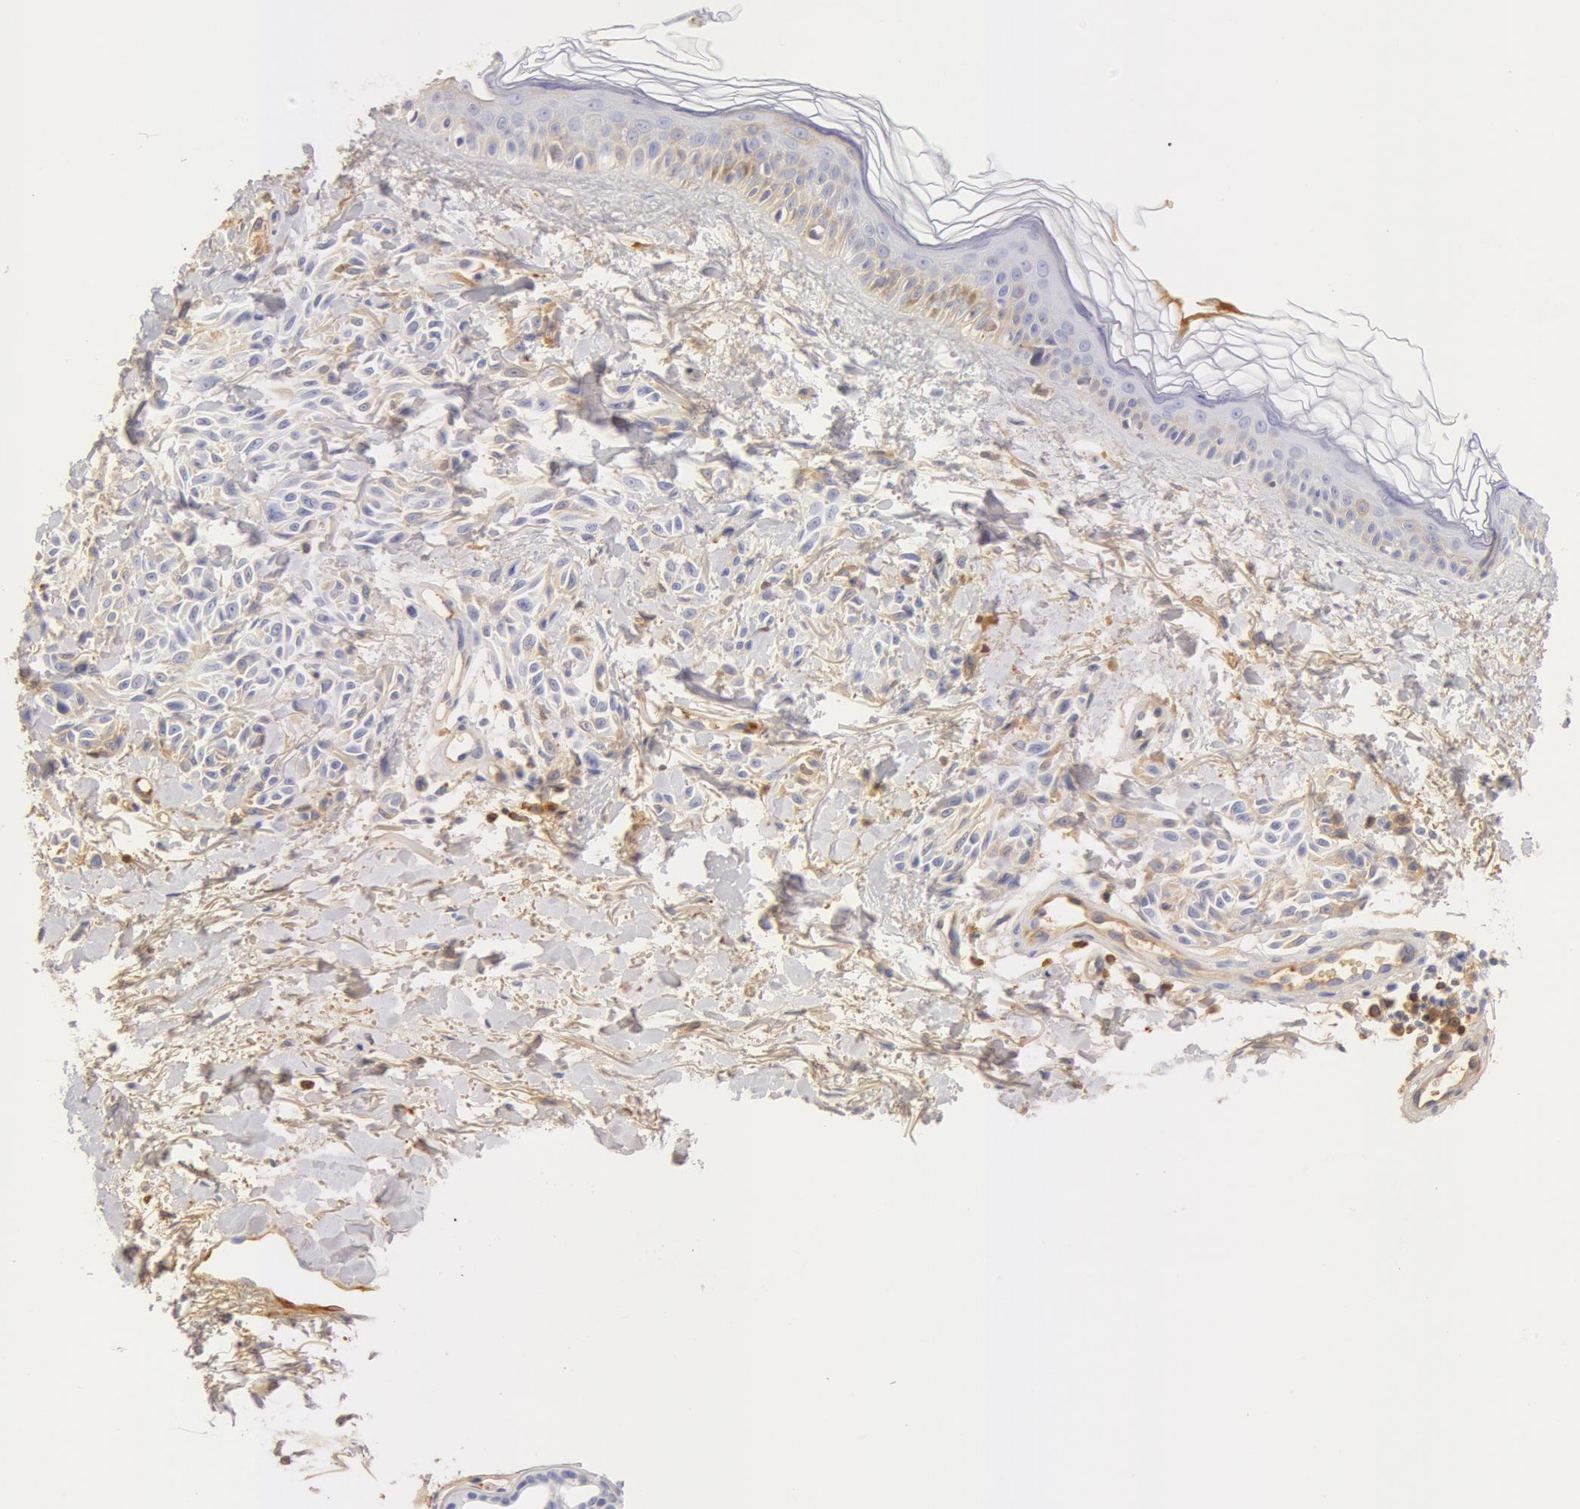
{"staining": {"intensity": "negative", "quantity": "none", "location": "none"}, "tissue": "melanoma", "cell_type": "Tumor cells", "image_type": "cancer", "snomed": [{"axis": "morphology", "description": "Malignant melanoma, NOS"}, {"axis": "topography", "description": "Skin"}], "caption": "Histopathology image shows no significant protein staining in tumor cells of malignant melanoma.", "gene": "GC", "patient": {"sex": "female", "age": 73}}